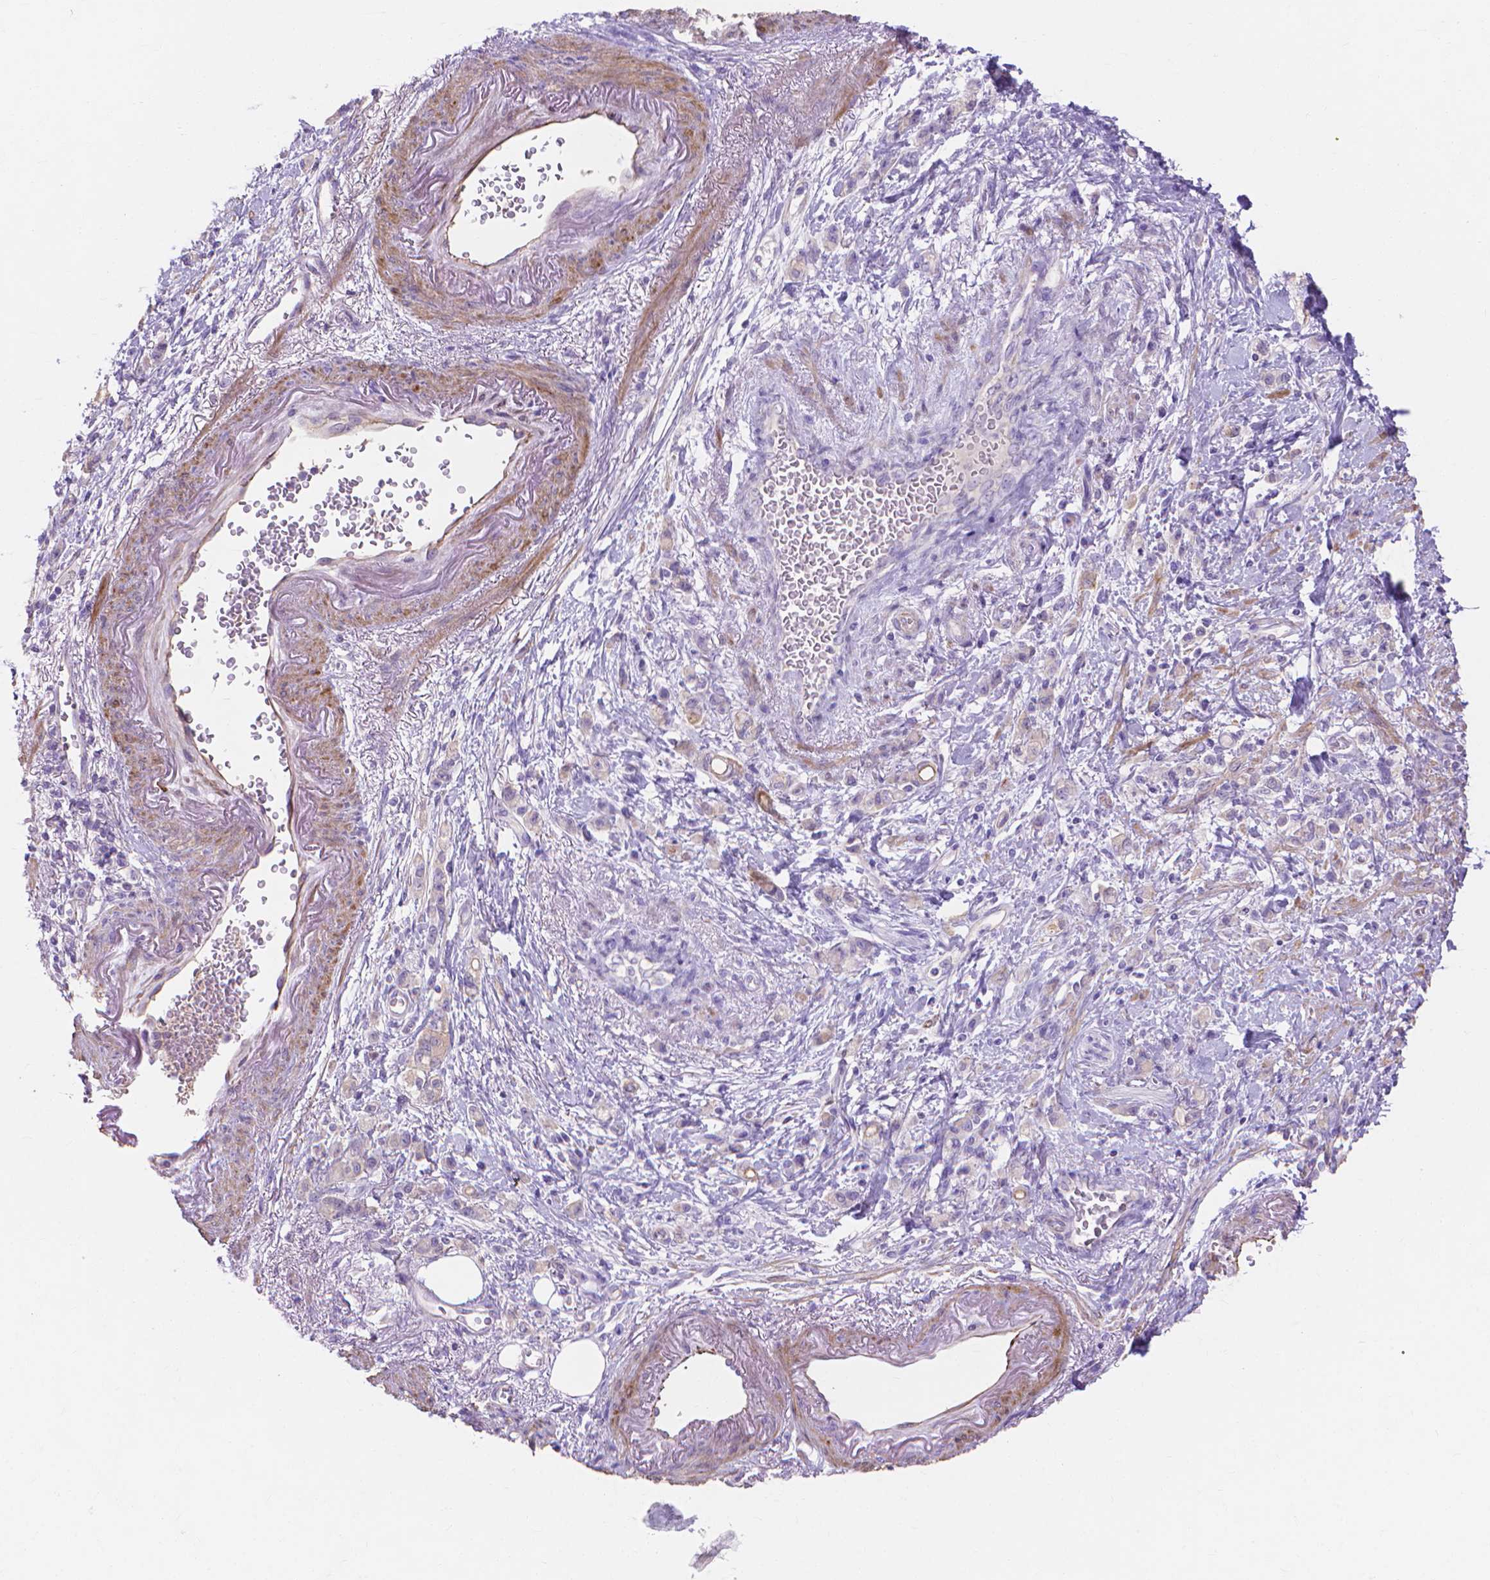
{"staining": {"intensity": "negative", "quantity": "none", "location": "none"}, "tissue": "stomach cancer", "cell_type": "Tumor cells", "image_type": "cancer", "snomed": [{"axis": "morphology", "description": "Adenocarcinoma, NOS"}, {"axis": "topography", "description": "Stomach"}], "caption": "Image shows no significant protein positivity in tumor cells of stomach adenocarcinoma.", "gene": "MBLAC1", "patient": {"sex": "male", "age": 77}}